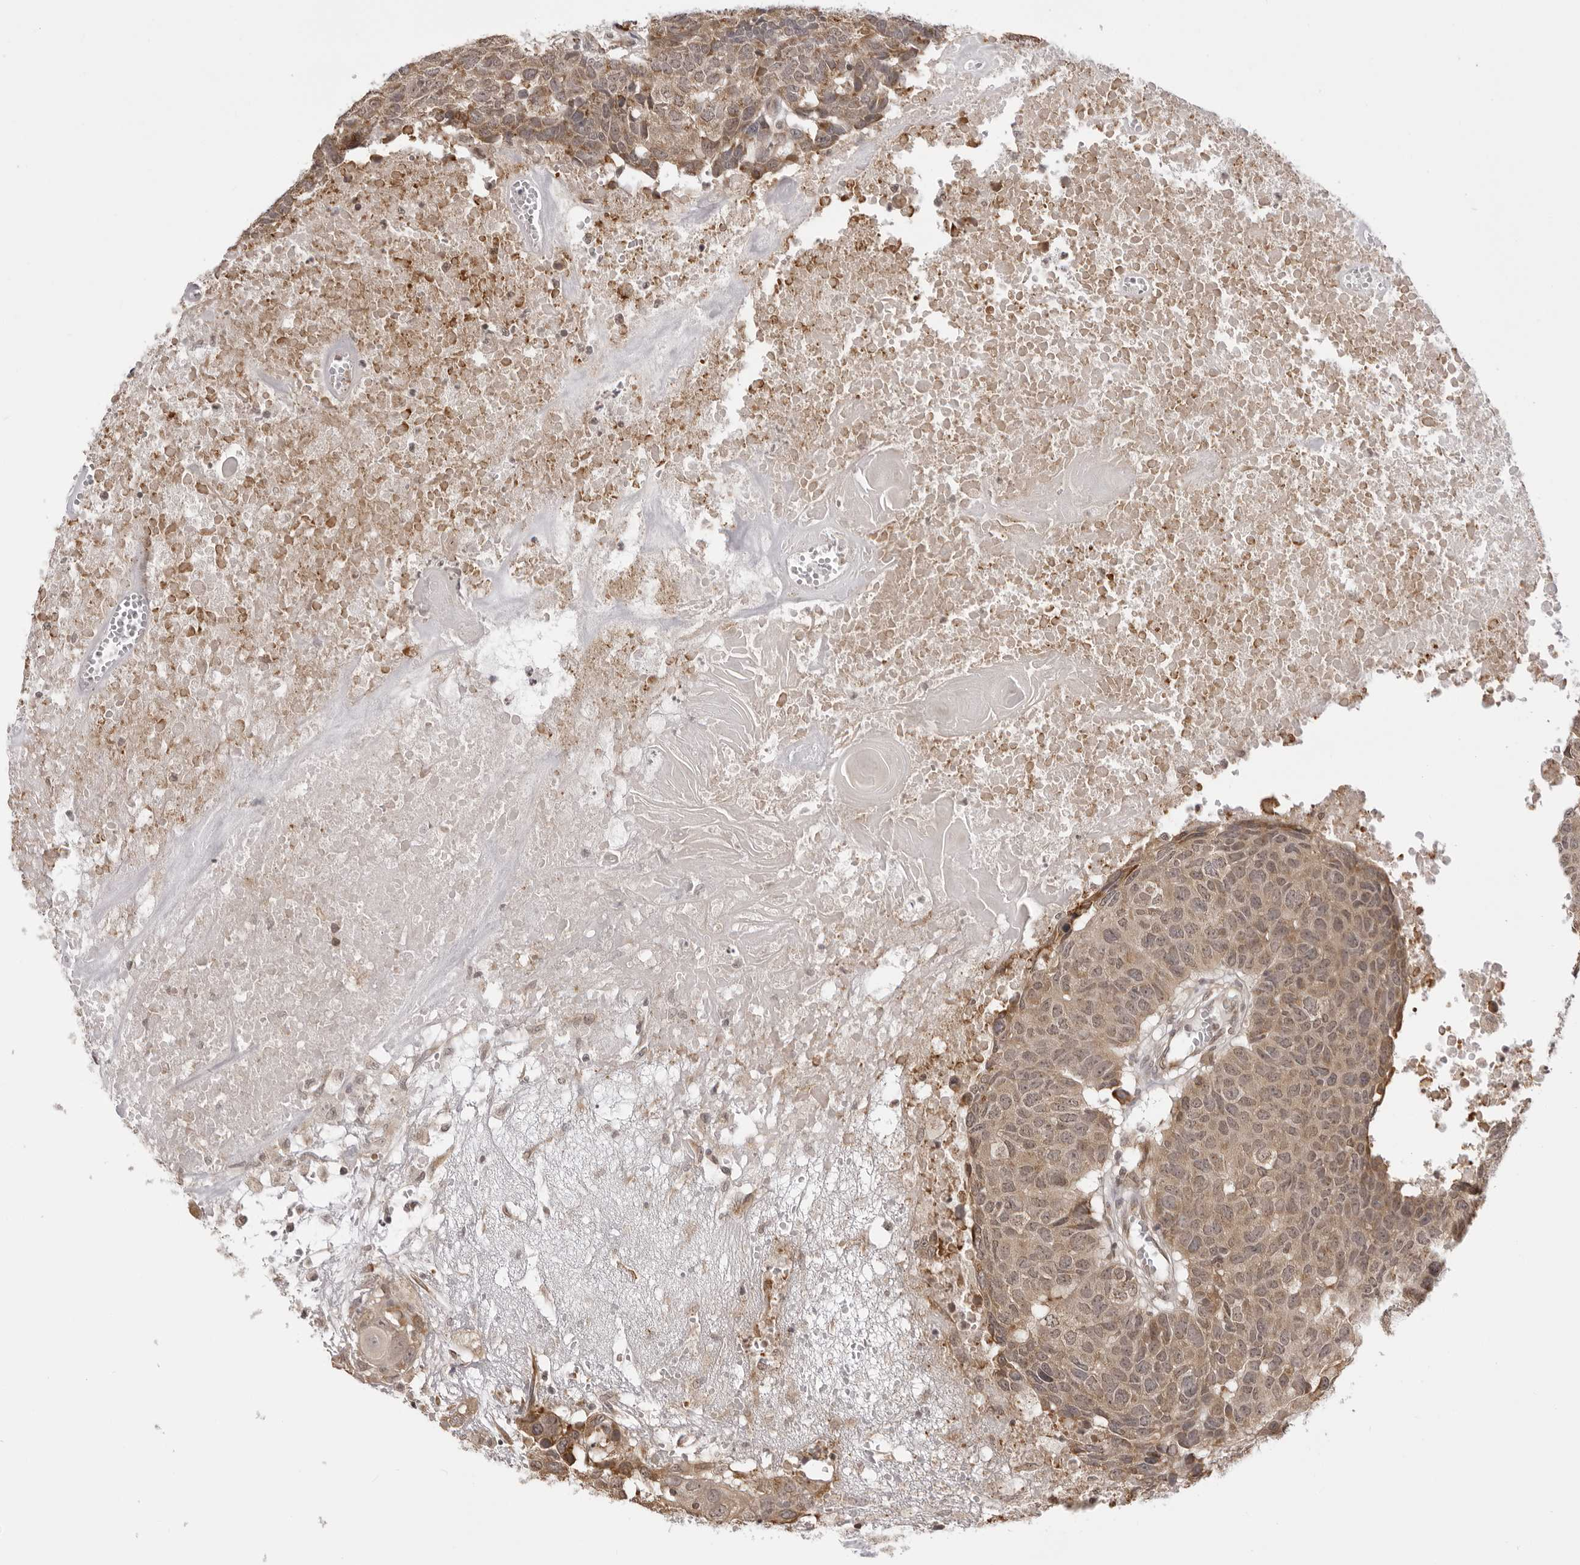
{"staining": {"intensity": "weak", "quantity": ">75%", "location": "cytoplasmic/membranous,nuclear"}, "tissue": "head and neck cancer", "cell_type": "Tumor cells", "image_type": "cancer", "snomed": [{"axis": "morphology", "description": "Squamous cell carcinoma, NOS"}, {"axis": "topography", "description": "Head-Neck"}], "caption": "Squamous cell carcinoma (head and neck) stained for a protein (brown) displays weak cytoplasmic/membranous and nuclear positive expression in approximately >75% of tumor cells.", "gene": "ZC3H11A", "patient": {"sex": "male", "age": 66}}